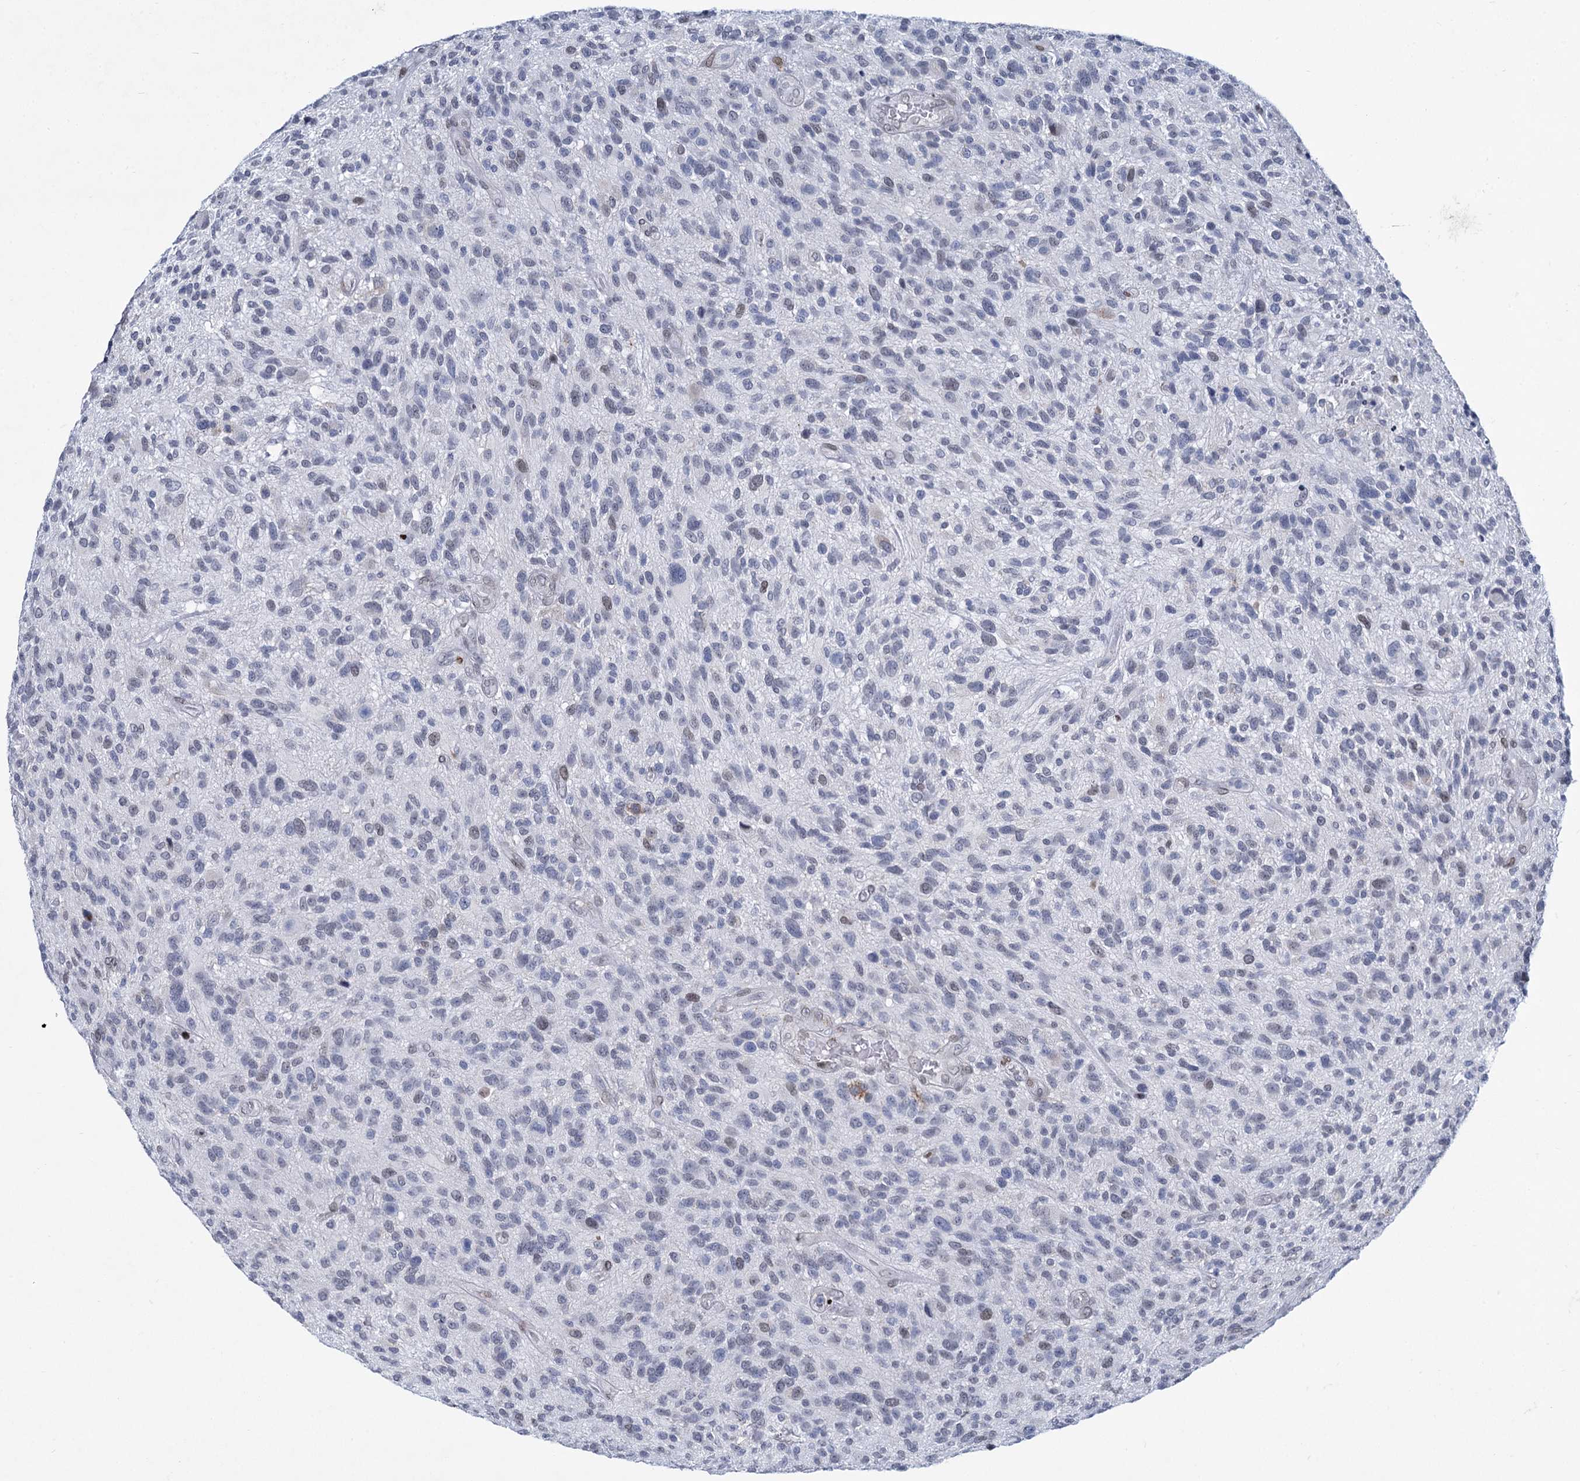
{"staining": {"intensity": "negative", "quantity": "none", "location": "none"}, "tissue": "glioma", "cell_type": "Tumor cells", "image_type": "cancer", "snomed": [{"axis": "morphology", "description": "Glioma, malignant, High grade"}, {"axis": "topography", "description": "Brain"}], "caption": "This is a micrograph of immunohistochemistry staining of glioma, which shows no expression in tumor cells.", "gene": "PRSS35", "patient": {"sex": "male", "age": 47}}